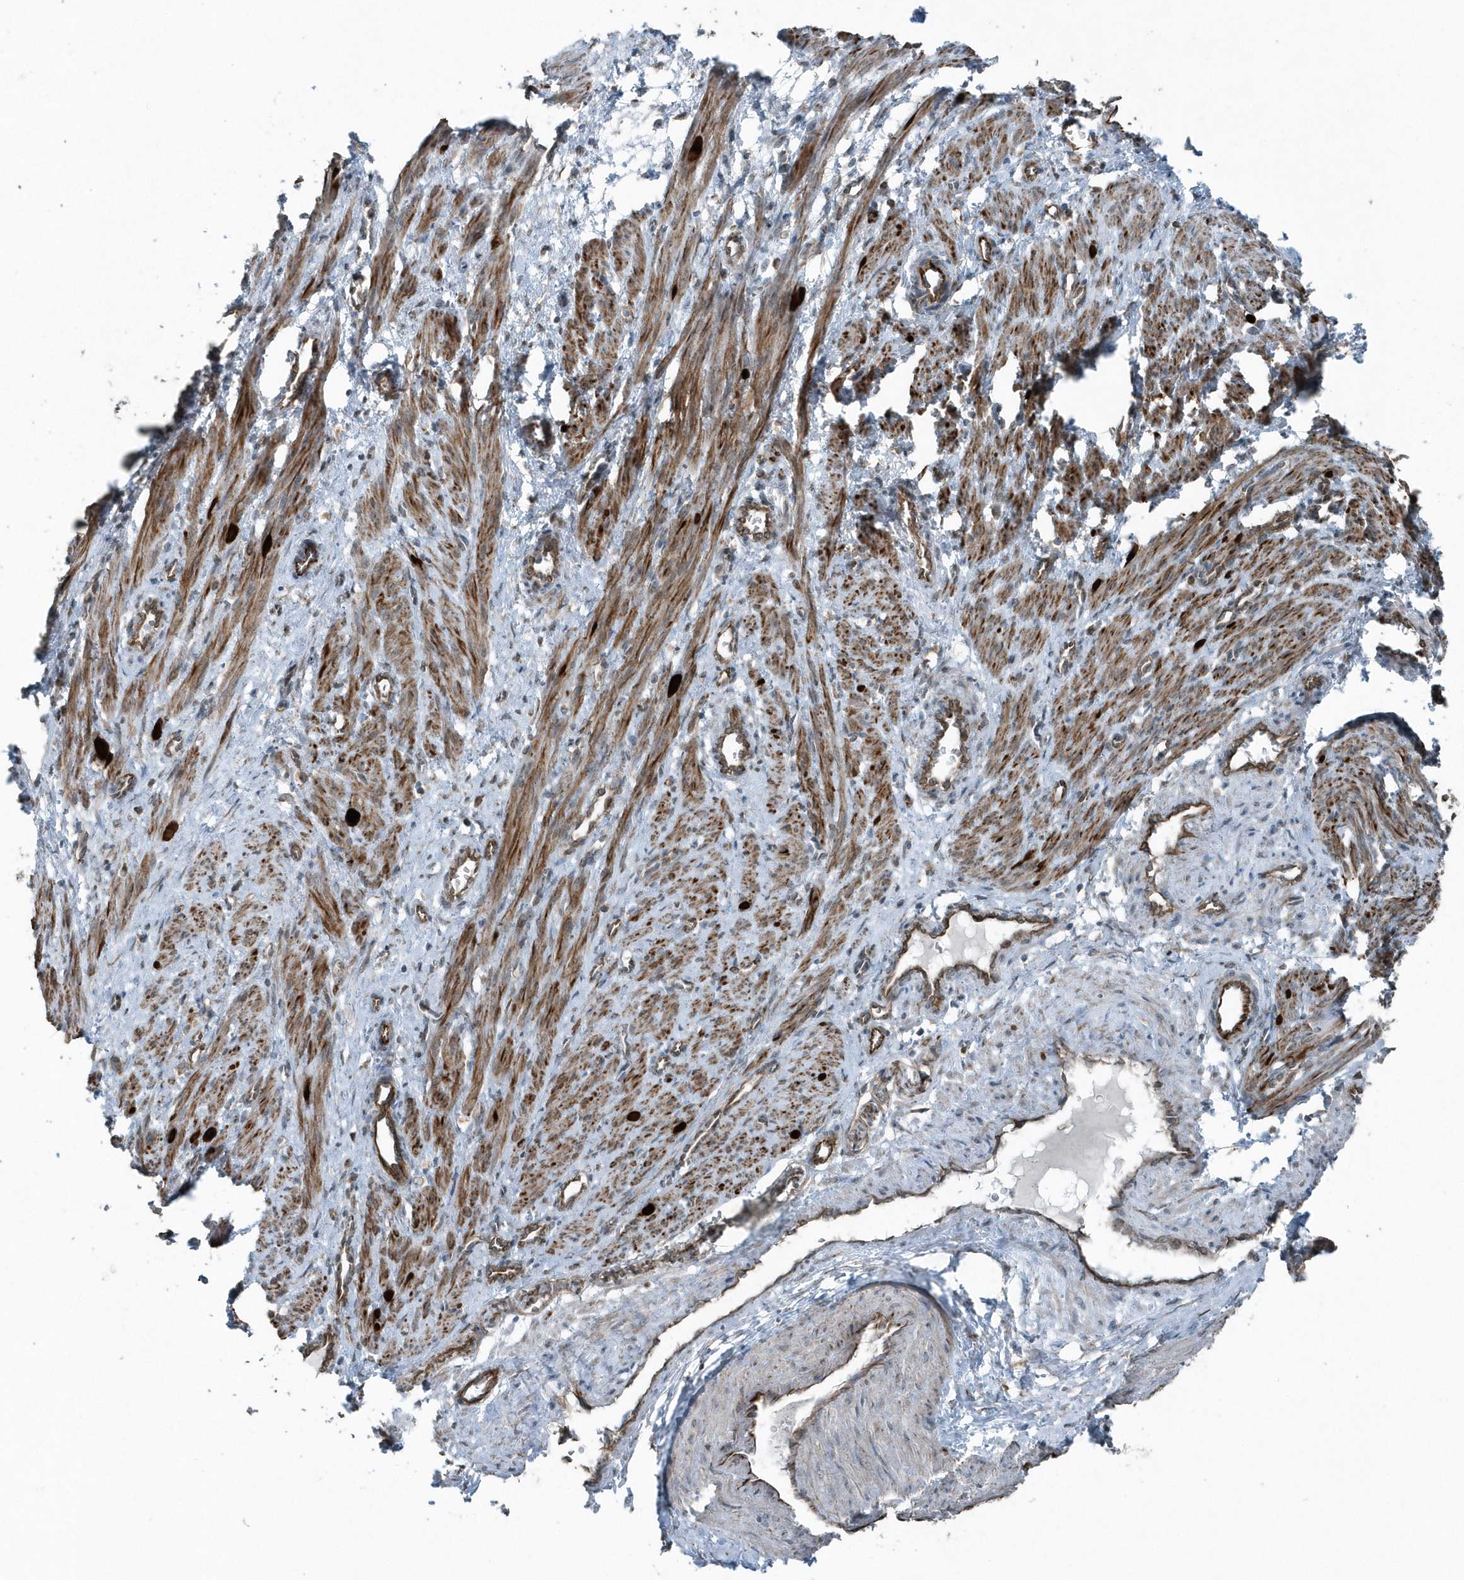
{"staining": {"intensity": "moderate", "quantity": ">75%", "location": "cytoplasmic/membranous"}, "tissue": "smooth muscle", "cell_type": "Smooth muscle cells", "image_type": "normal", "snomed": [{"axis": "morphology", "description": "Normal tissue, NOS"}, {"axis": "topography", "description": "Endometrium"}], "caption": "Smooth muscle stained with DAB IHC exhibits medium levels of moderate cytoplasmic/membranous staining in approximately >75% of smooth muscle cells.", "gene": "GCC2", "patient": {"sex": "female", "age": 33}}